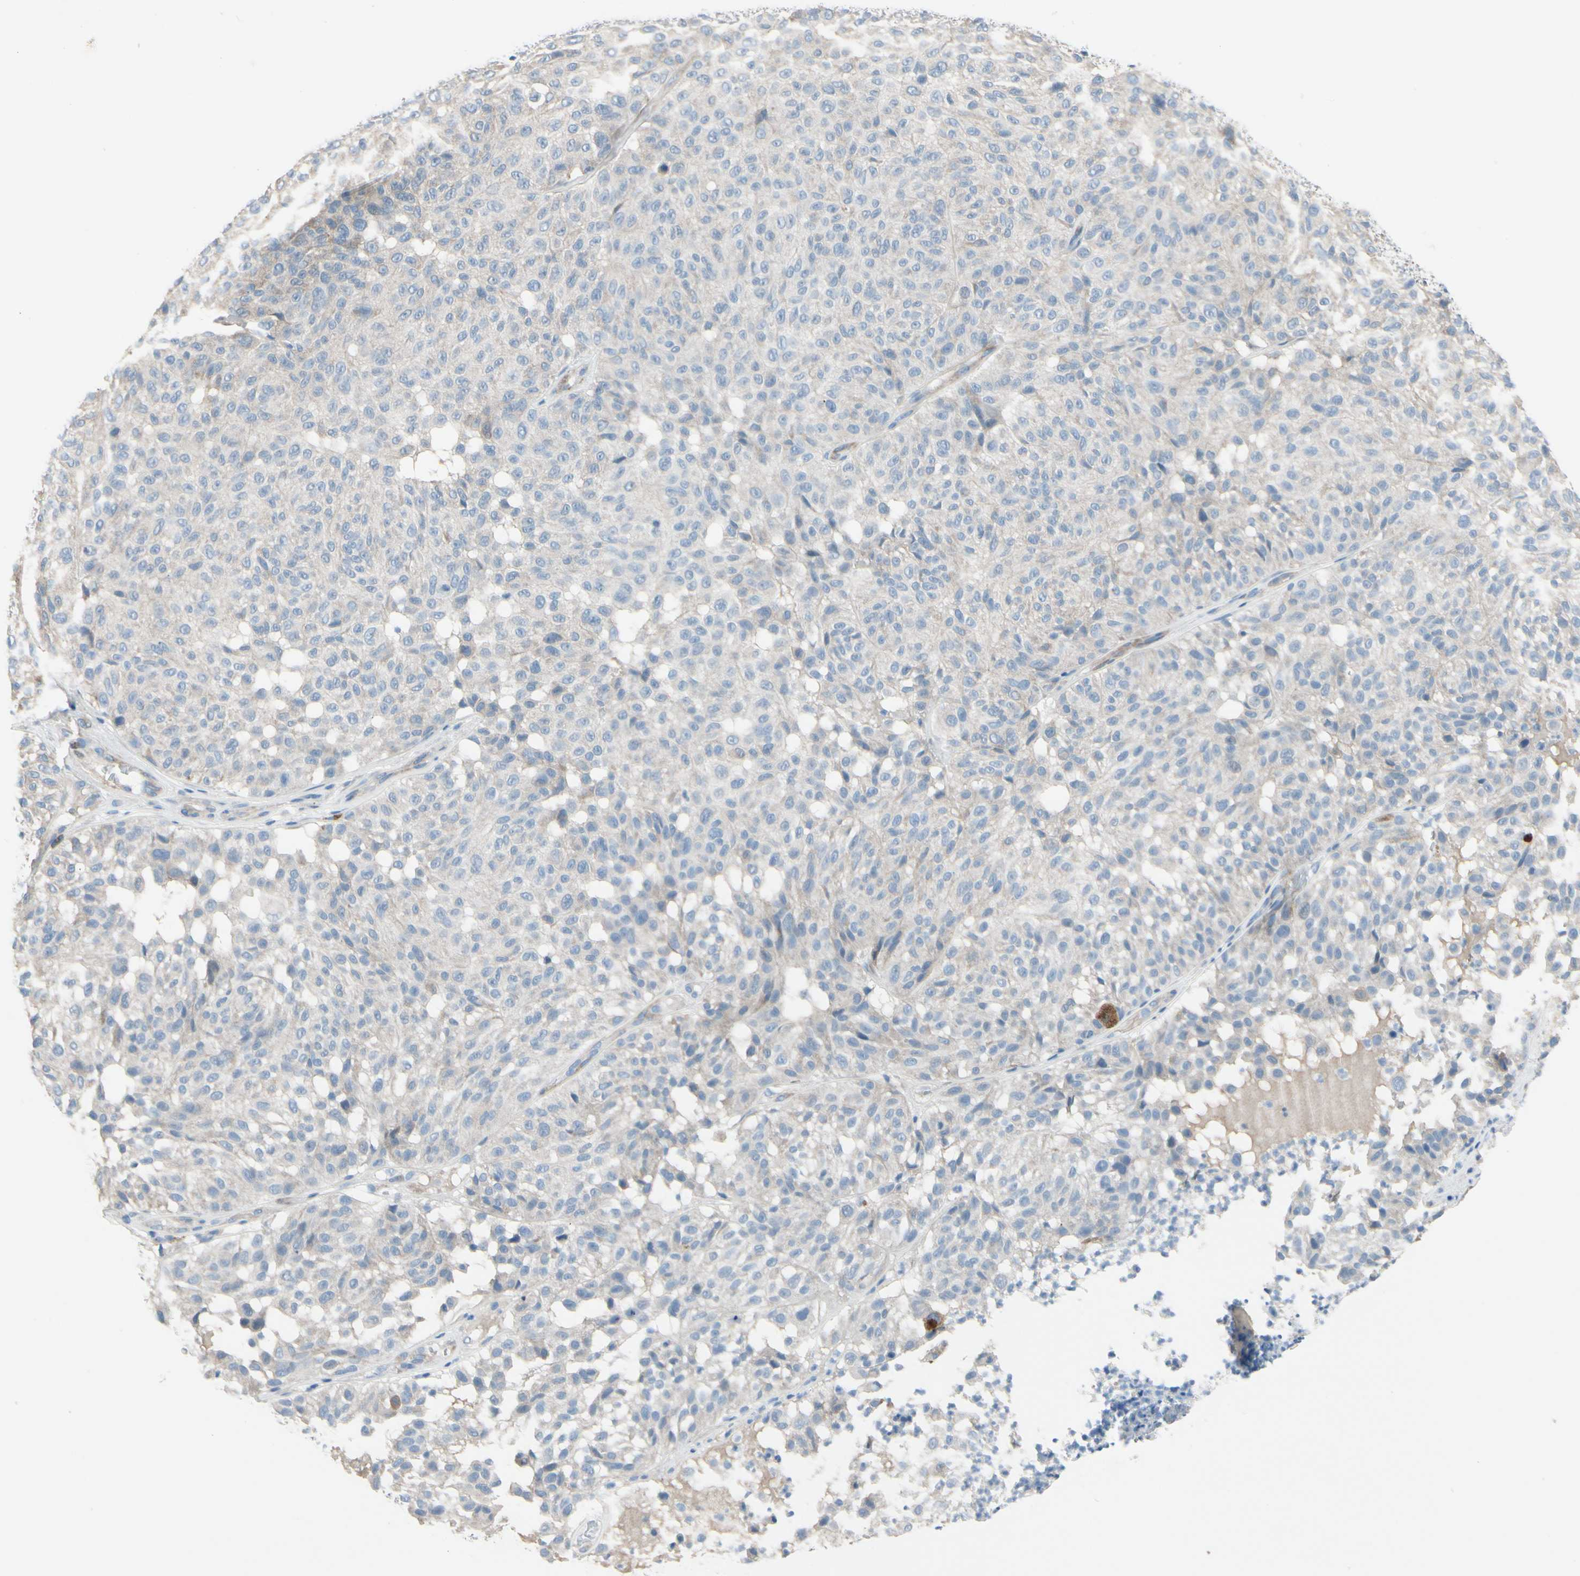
{"staining": {"intensity": "negative", "quantity": "none", "location": "none"}, "tissue": "melanoma", "cell_type": "Tumor cells", "image_type": "cancer", "snomed": [{"axis": "morphology", "description": "Malignant melanoma, NOS"}, {"axis": "topography", "description": "Skin"}], "caption": "There is no significant expression in tumor cells of malignant melanoma. (DAB immunohistochemistry (IHC) visualized using brightfield microscopy, high magnification).", "gene": "MAP2", "patient": {"sex": "female", "age": 46}}